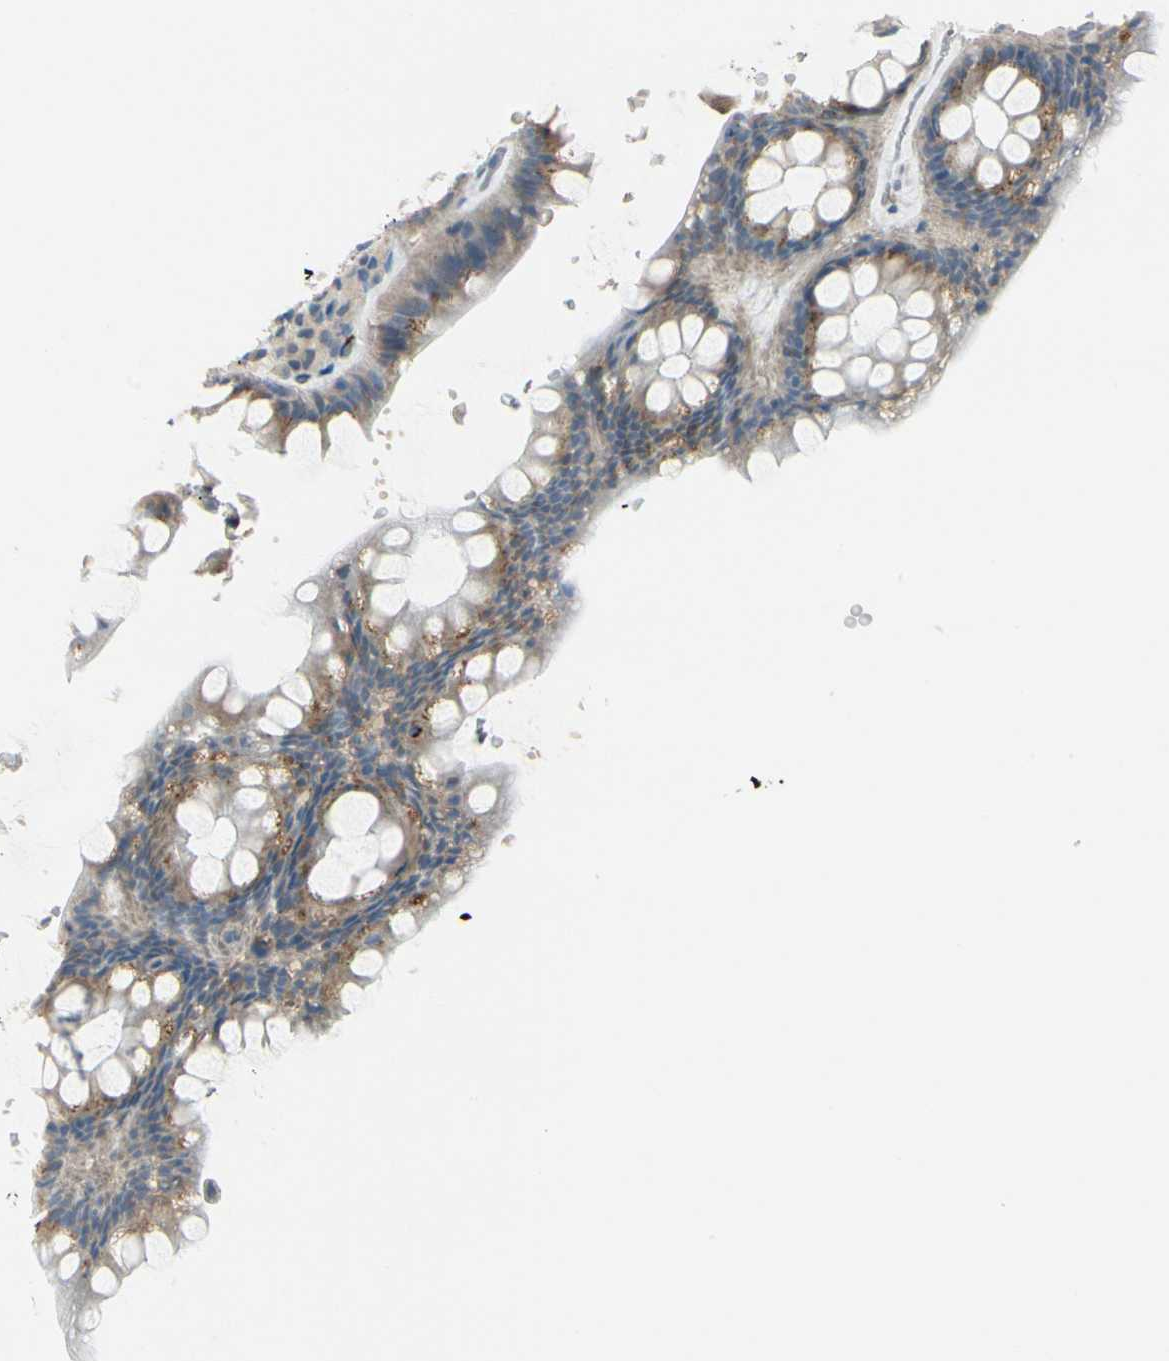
{"staining": {"intensity": "moderate", "quantity": ">75%", "location": "cytoplasmic/membranous"}, "tissue": "rectum", "cell_type": "Glandular cells", "image_type": "normal", "snomed": [{"axis": "morphology", "description": "Normal tissue, NOS"}, {"axis": "topography", "description": "Rectum"}], "caption": "Immunohistochemical staining of unremarkable human rectum displays moderate cytoplasmic/membranous protein expression in about >75% of glandular cells.", "gene": "MANSC1", "patient": {"sex": "male", "age": 92}}